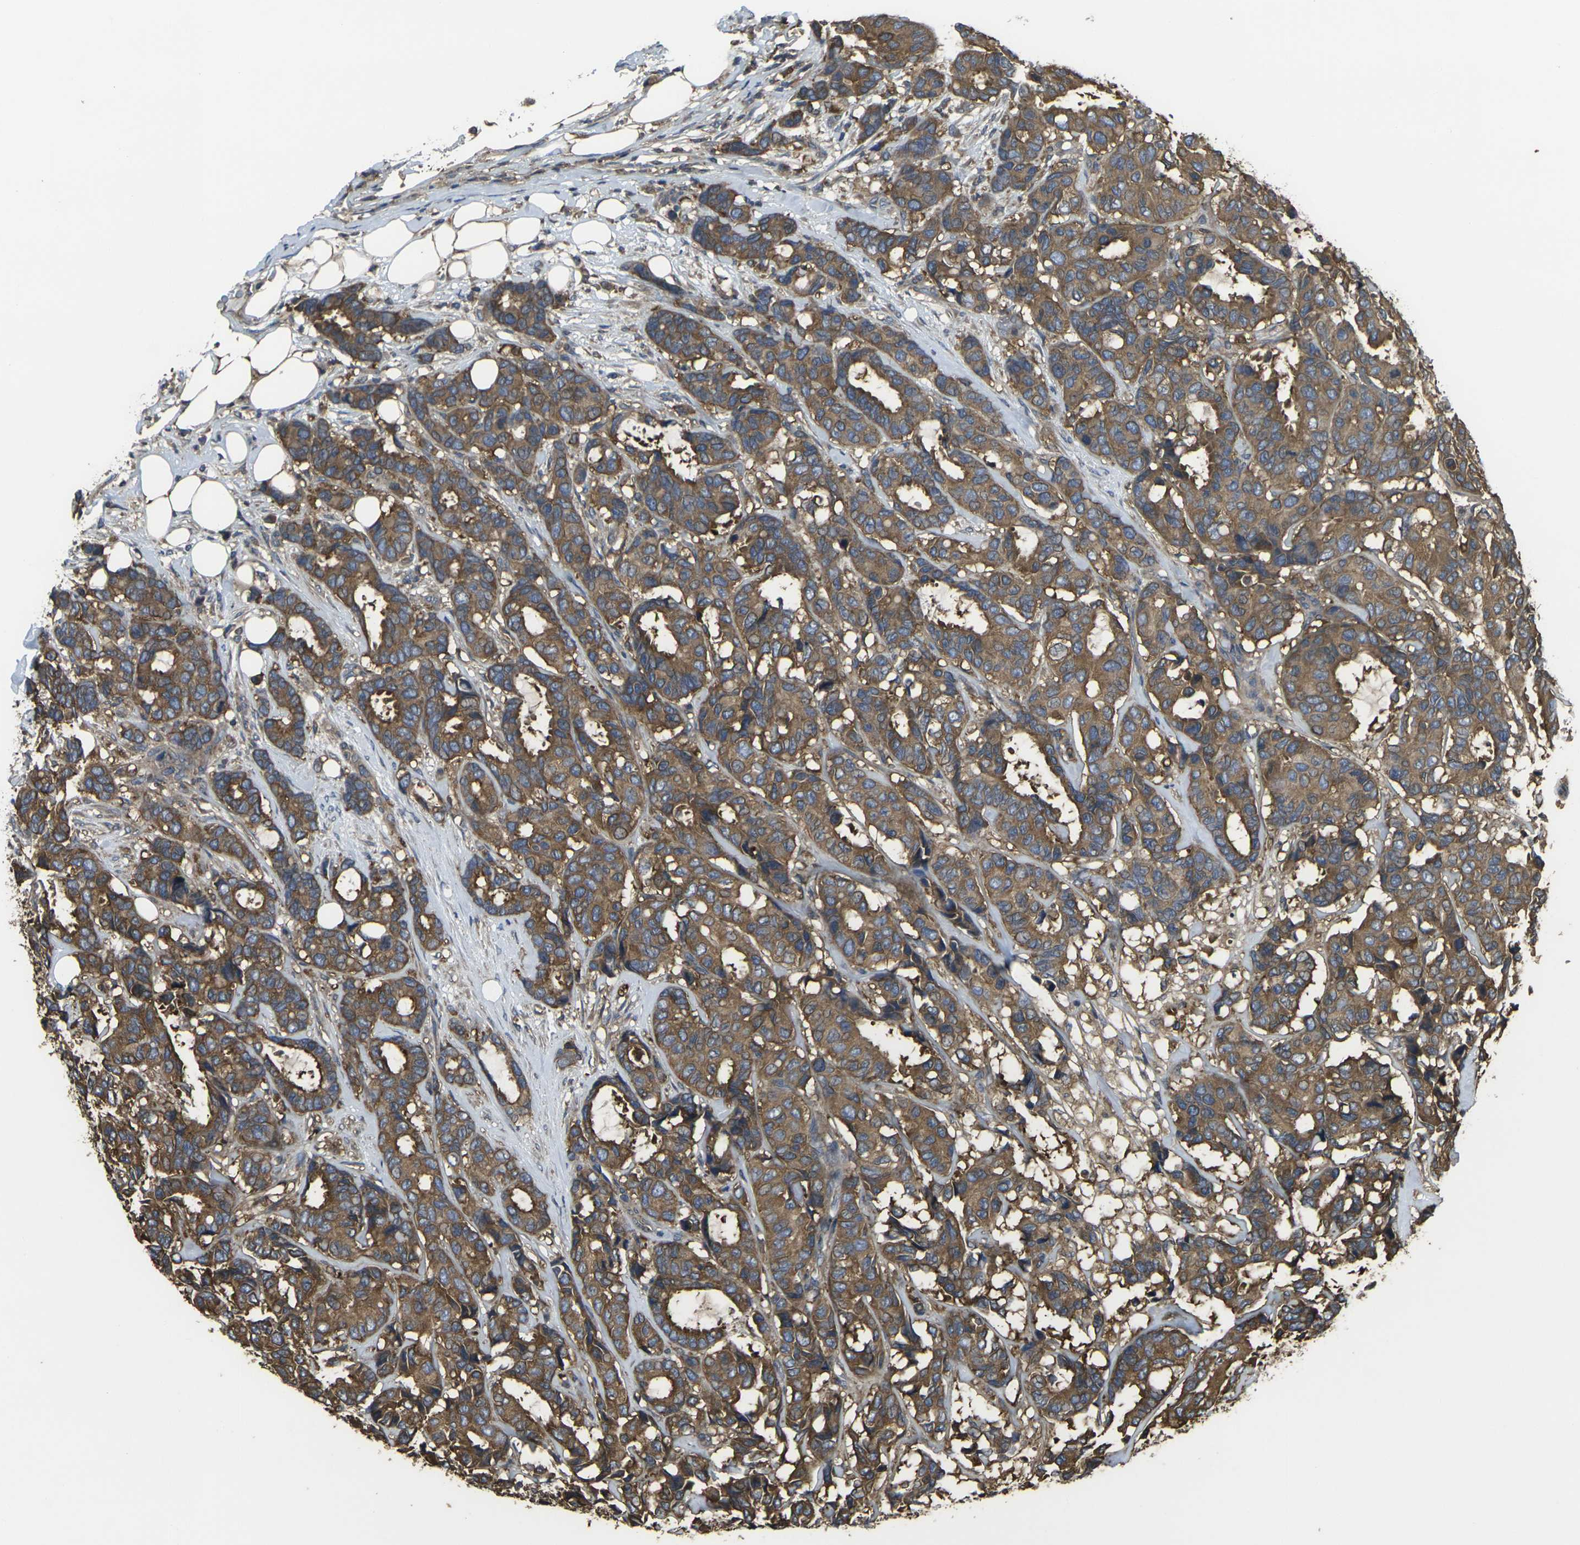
{"staining": {"intensity": "moderate", "quantity": ">75%", "location": "cytoplasmic/membranous"}, "tissue": "breast cancer", "cell_type": "Tumor cells", "image_type": "cancer", "snomed": [{"axis": "morphology", "description": "Duct carcinoma"}, {"axis": "topography", "description": "Breast"}], "caption": "Immunohistochemistry micrograph of intraductal carcinoma (breast) stained for a protein (brown), which reveals medium levels of moderate cytoplasmic/membranous positivity in about >75% of tumor cells.", "gene": "PRKACB", "patient": {"sex": "female", "age": 87}}